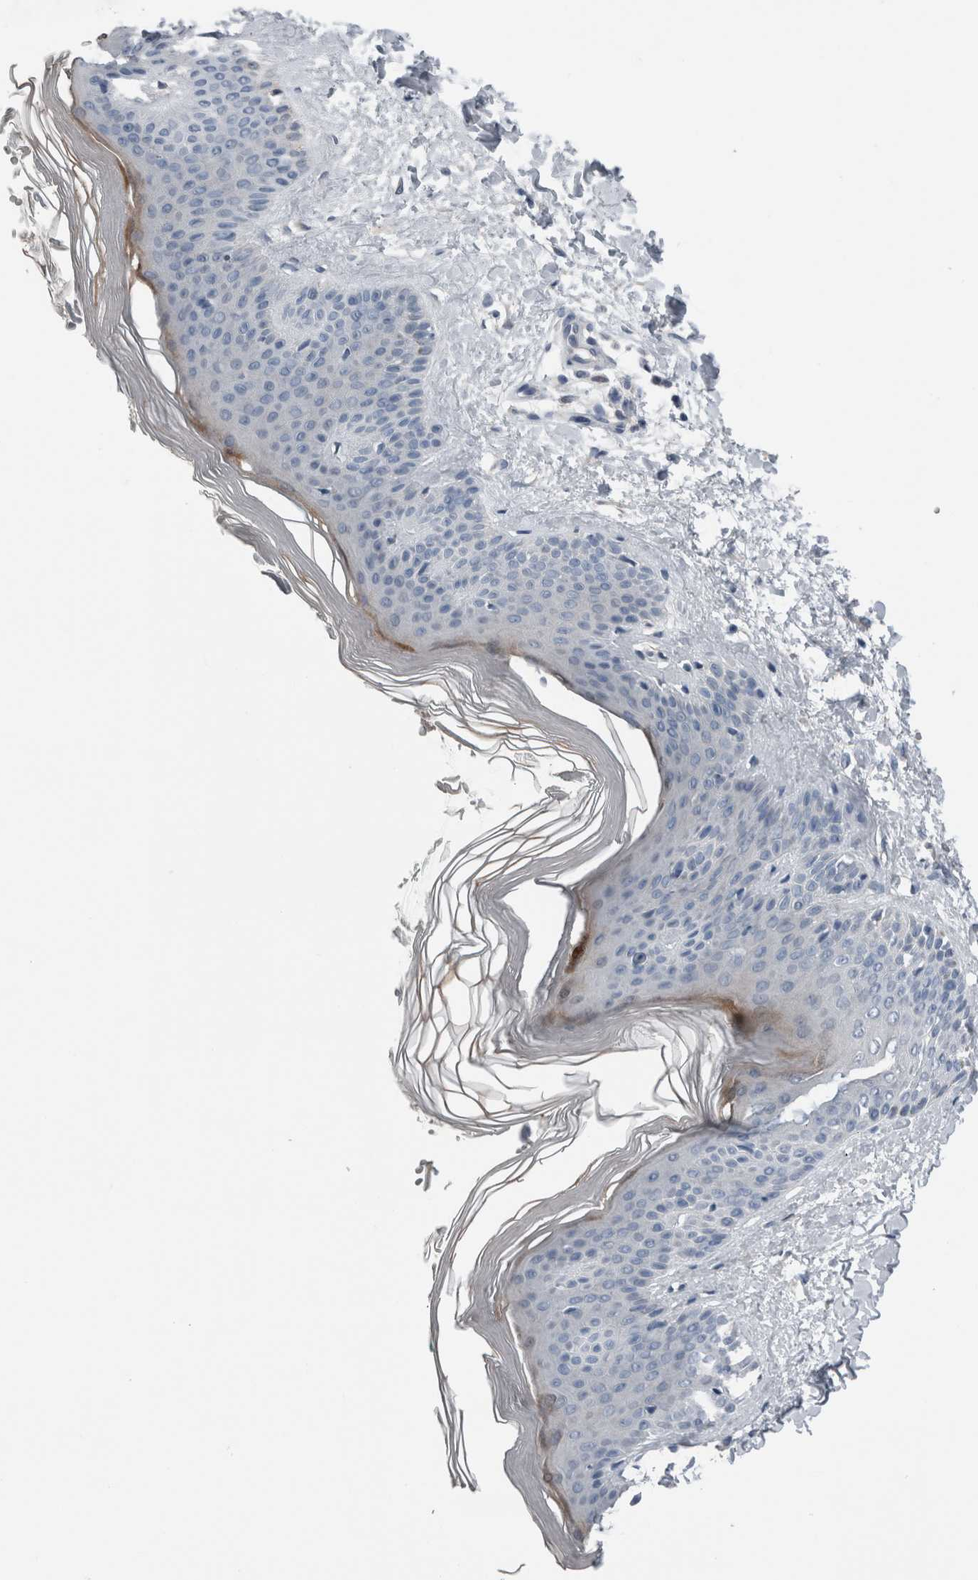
{"staining": {"intensity": "negative", "quantity": "none", "location": "none"}, "tissue": "skin", "cell_type": "Fibroblasts", "image_type": "normal", "snomed": [{"axis": "morphology", "description": "Normal tissue, NOS"}, {"axis": "morphology", "description": "Malignant melanoma, Metastatic site"}, {"axis": "topography", "description": "Skin"}], "caption": "Unremarkable skin was stained to show a protein in brown. There is no significant staining in fibroblasts. Brightfield microscopy of immunohistochemistry (IHC) stained with DAB (brown) and hematoxylin (blue), captured at high magnification.", "gene": "CRNN", "patient": {"sex": "male", "age": 41}}